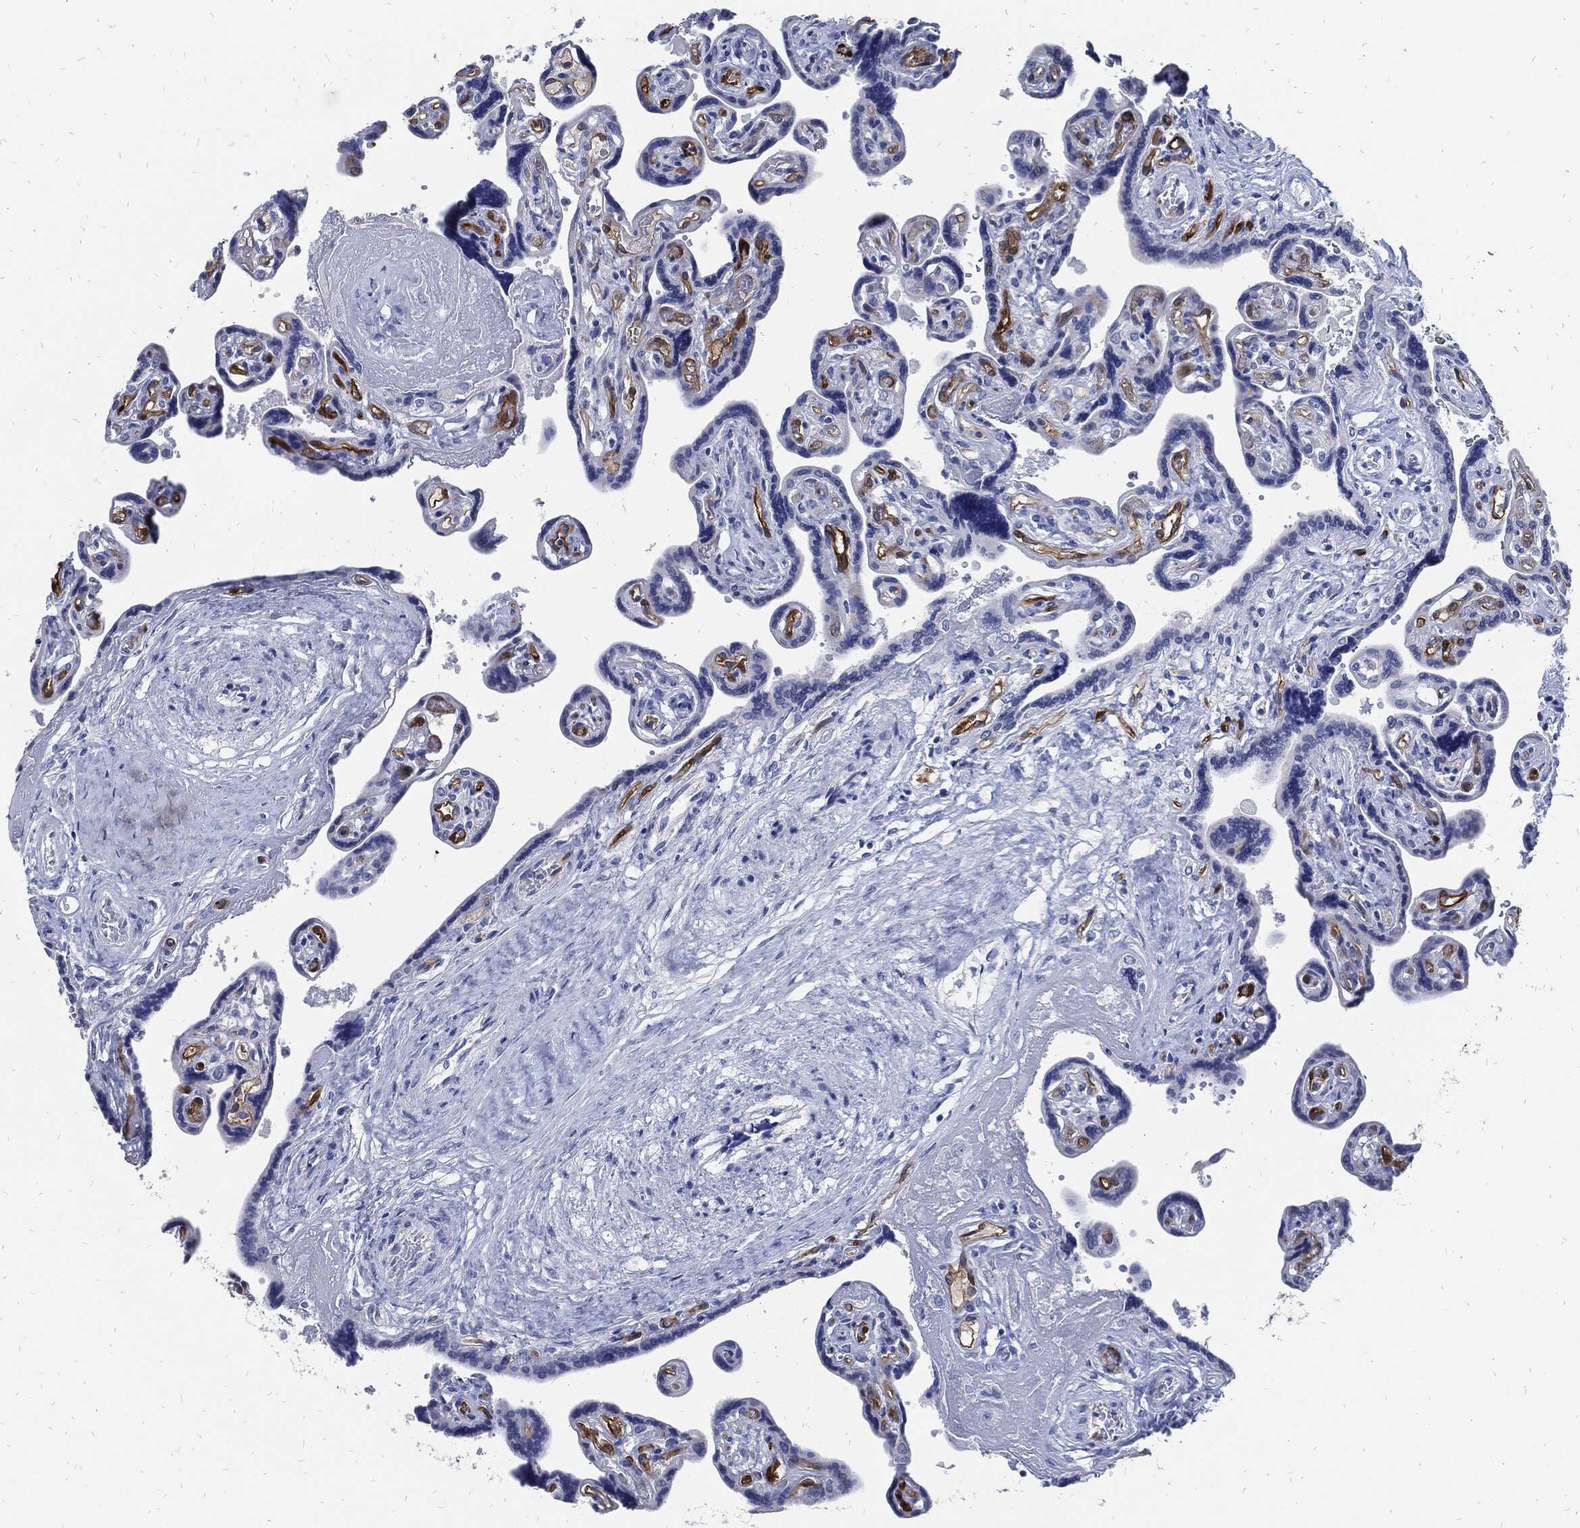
{"staining": {"intensity": "negative", "quantity": "none", "location": "none"}, "tissue": "placenta", "cell_type": "Decidual cells", "image_type": "normal", "snomed": [{"axis": "morphology", "description": "Normal tissue, NOS"}, {"axis": "topography", "description": "Placenta"}], "caption": "DAB immunohistochemical staining of unremarkable human placenta demonstrates no significant positivity in decidual cells.", "gene": "FABP4", "patient": {"sex": "female", "age": 32}}